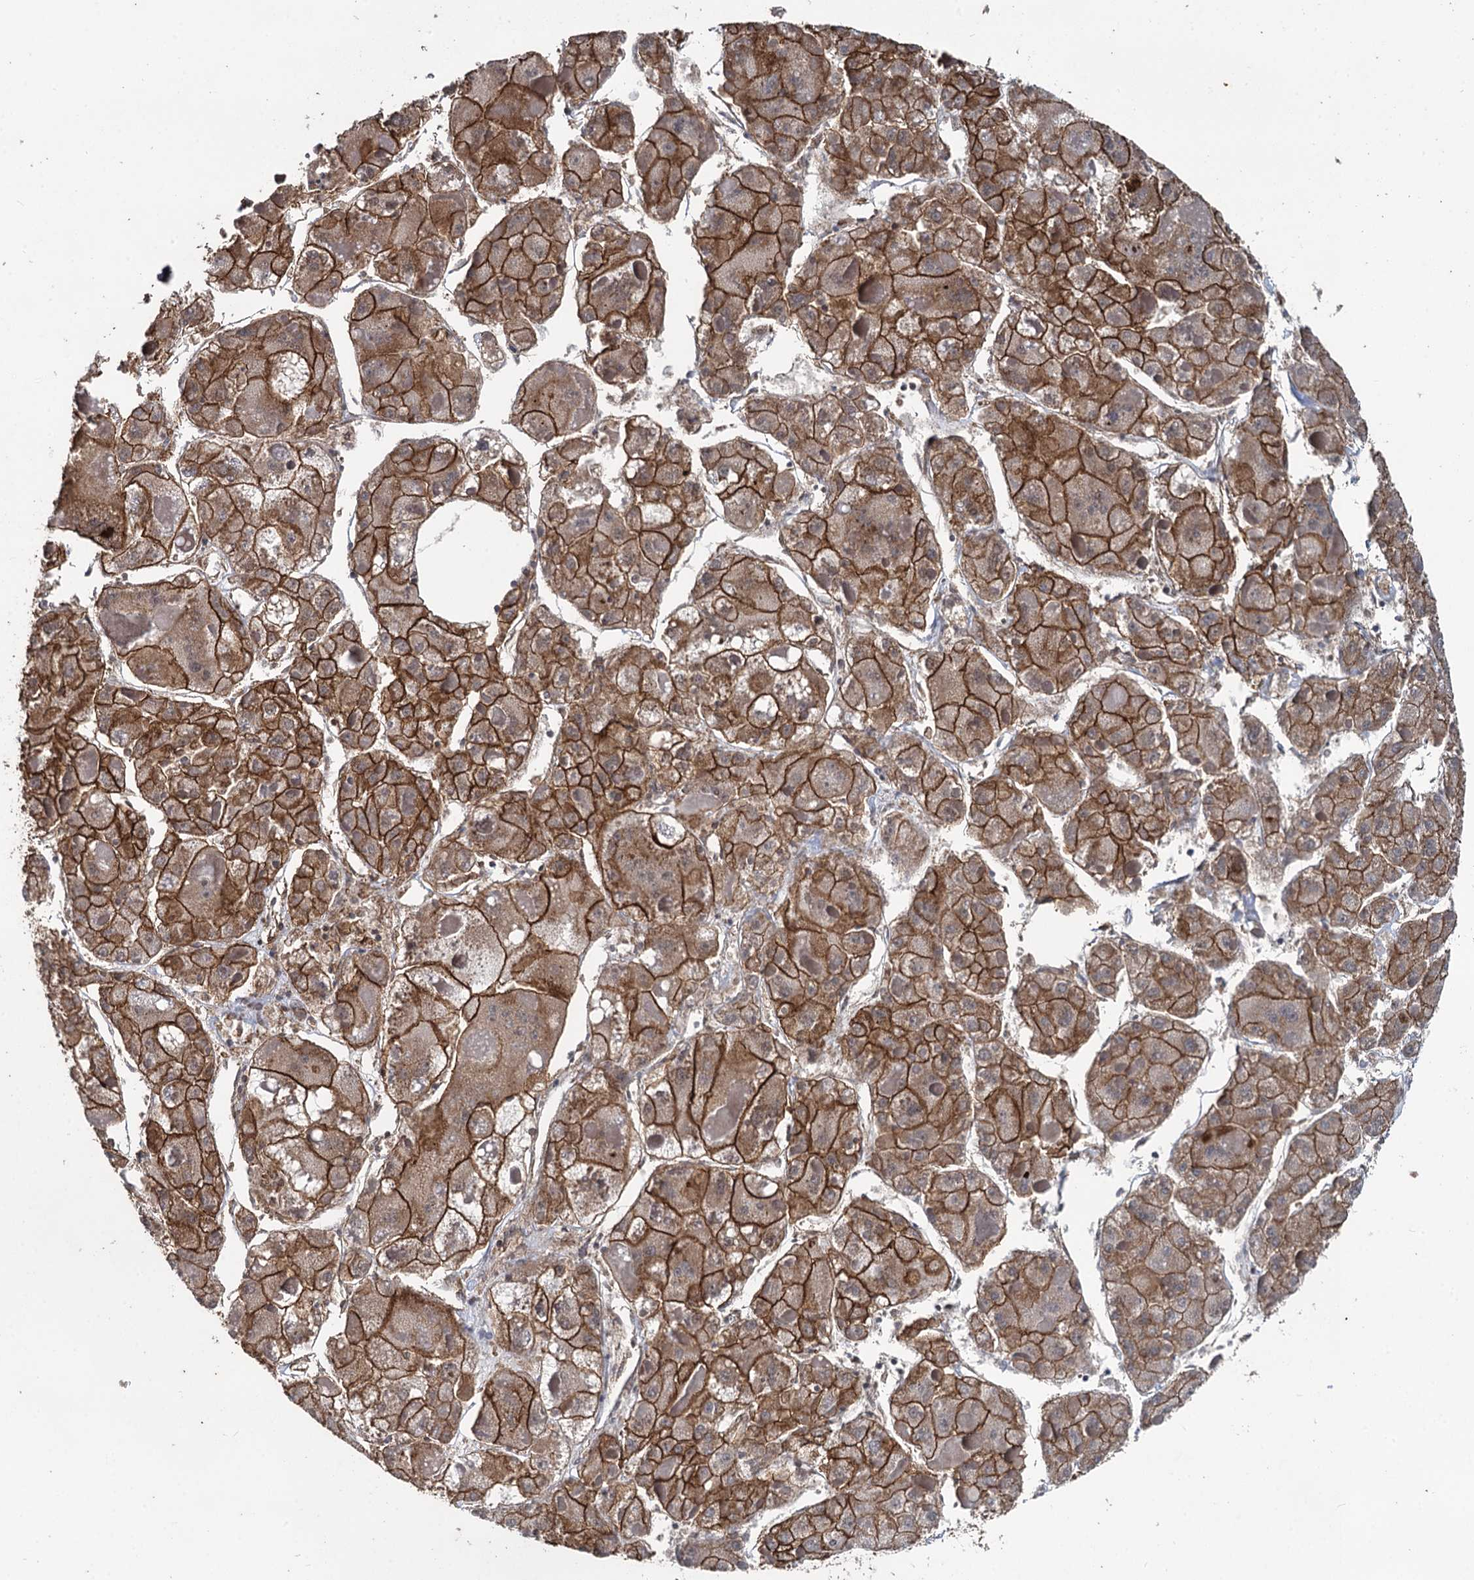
{"staining": {"intensity": "strong", "quantity": ">75%", "location": "cytoplasmic/membranous"}, "tissue": "liver cancer", "cell_type": "Tumor cells", "image_type": "cancer", "snomed": [{"axis": "morphology", "description": "Carcinoma, Hepatocellular, NOS"}, {"axis": "topography", "description": "Liver"}], "caption": "Brown immunohistochemical staining in human liver hepatocellular carcinoma demonstrates strong cytoplasmic/membranous expression in about >75% of tumor cells.", "gene": "SVIP", "patient": {"sex": "female", "age": 73}}